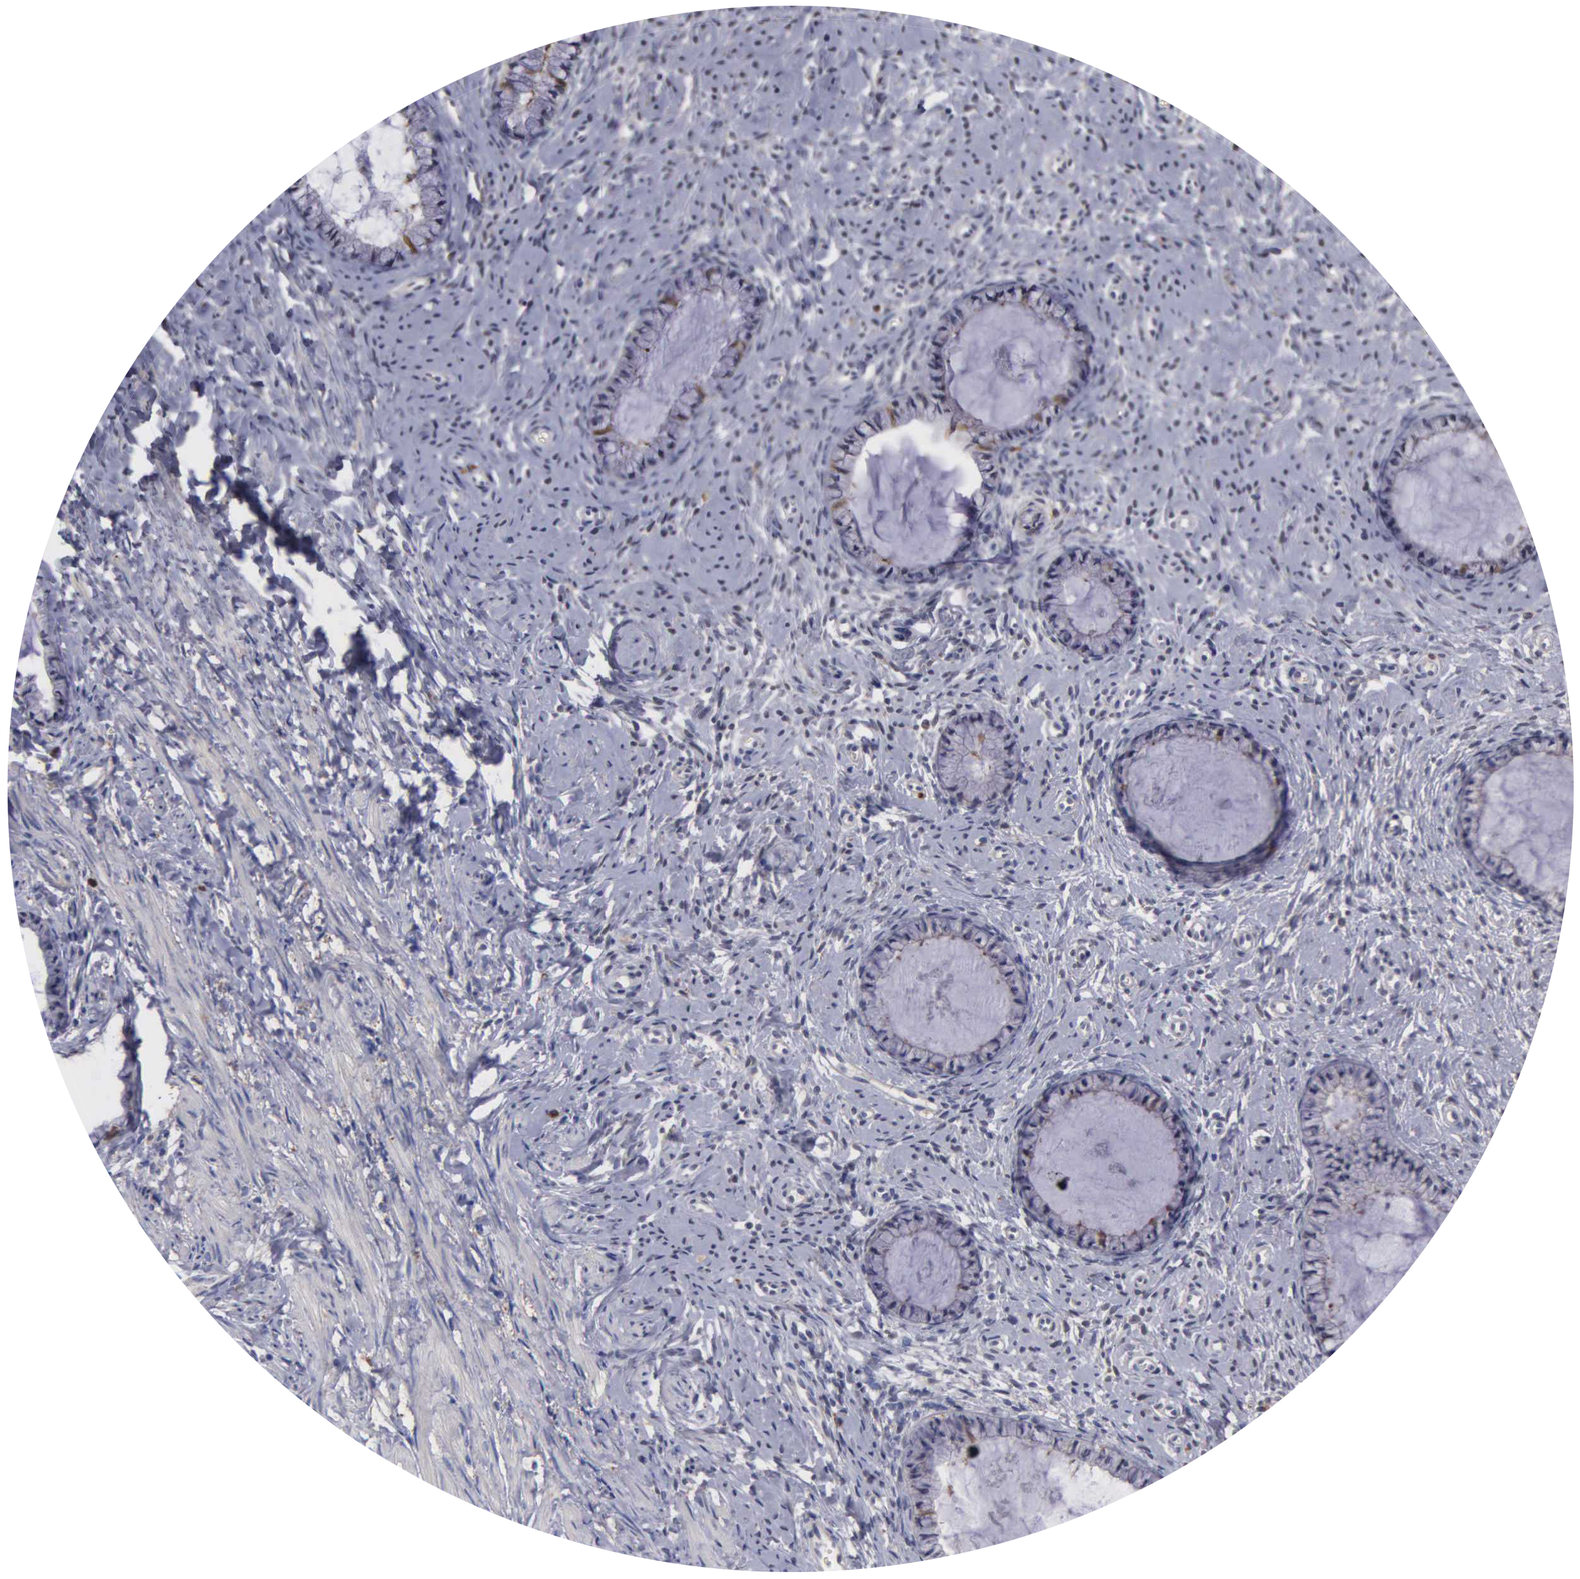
{"staining": {"intensity": "negative", "quantity": "none", "location": "none"}, "tissue": "cervix", "cell_type": "Glandular cells", "image_type": "normal", "snomed": [{"axis": "morphology", "description": "Normal tissue, NOS"}, {"axis": "topography", "description": "Cervix"}], "caption": "Immunohistochemistry of benign human cervix displays no positivity in glandular cells. (DAB immunohistochemistry (IHC), high magnification).", "gene": "ENO3", "patient": {"sex": "female", "age": 70}}